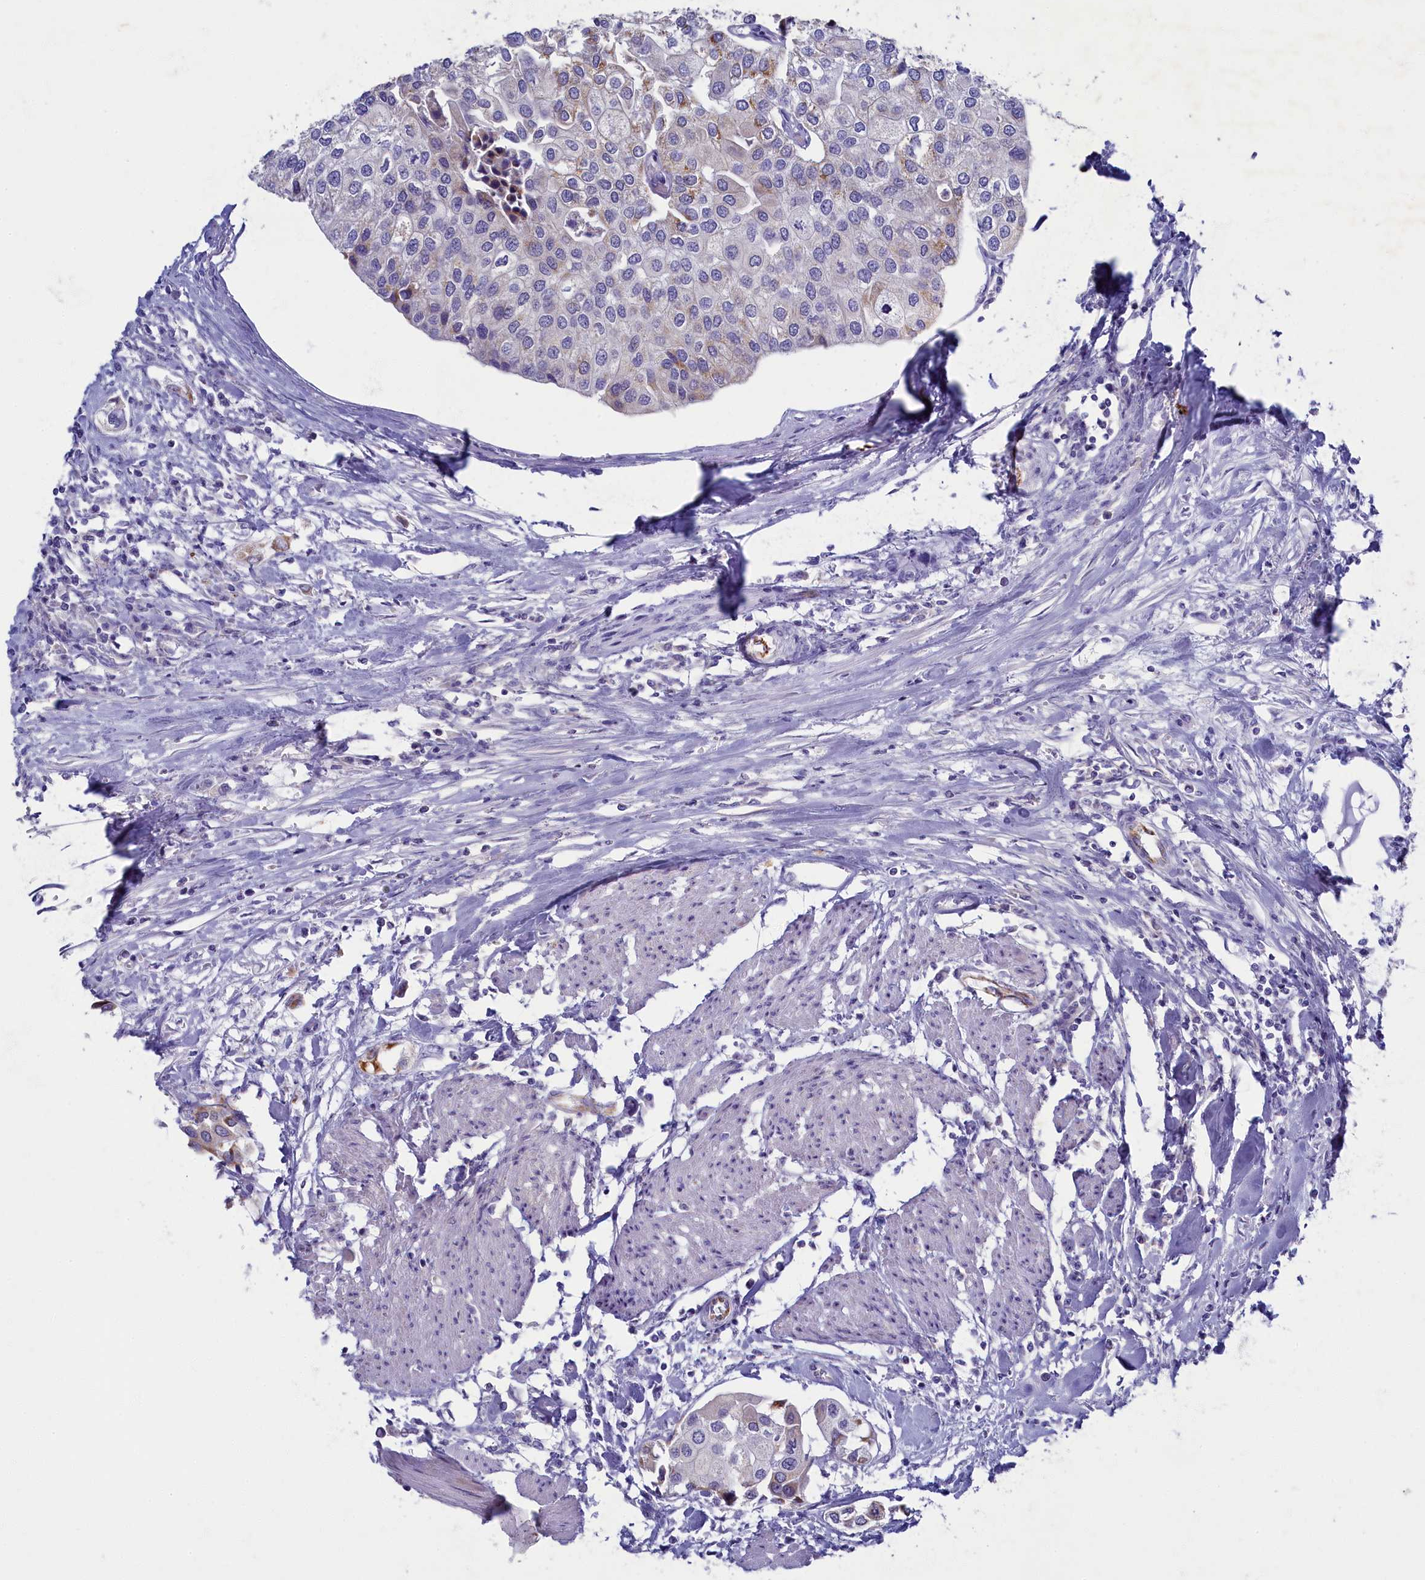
{"staining": {"intensity": "weak", "quantity": "<25%", "location": "cytoplasmic/membranous"}, "tissue": "urothelial cancer", "cell_type": "Tumor cells", "image_type": "cancer", "snomed": [{"axis": "morphology", "description": "Urothelial carcinoma, High grade"}, {"axis": "topography", "description": "Urinary bladder"}], "caption": "Immunohistochemical staining of high-grade urothelial carcinoma displays no significant expression in tumor cells.", "gene": "OCIAD2", "patient": {"sex": "male", "age": 64}}